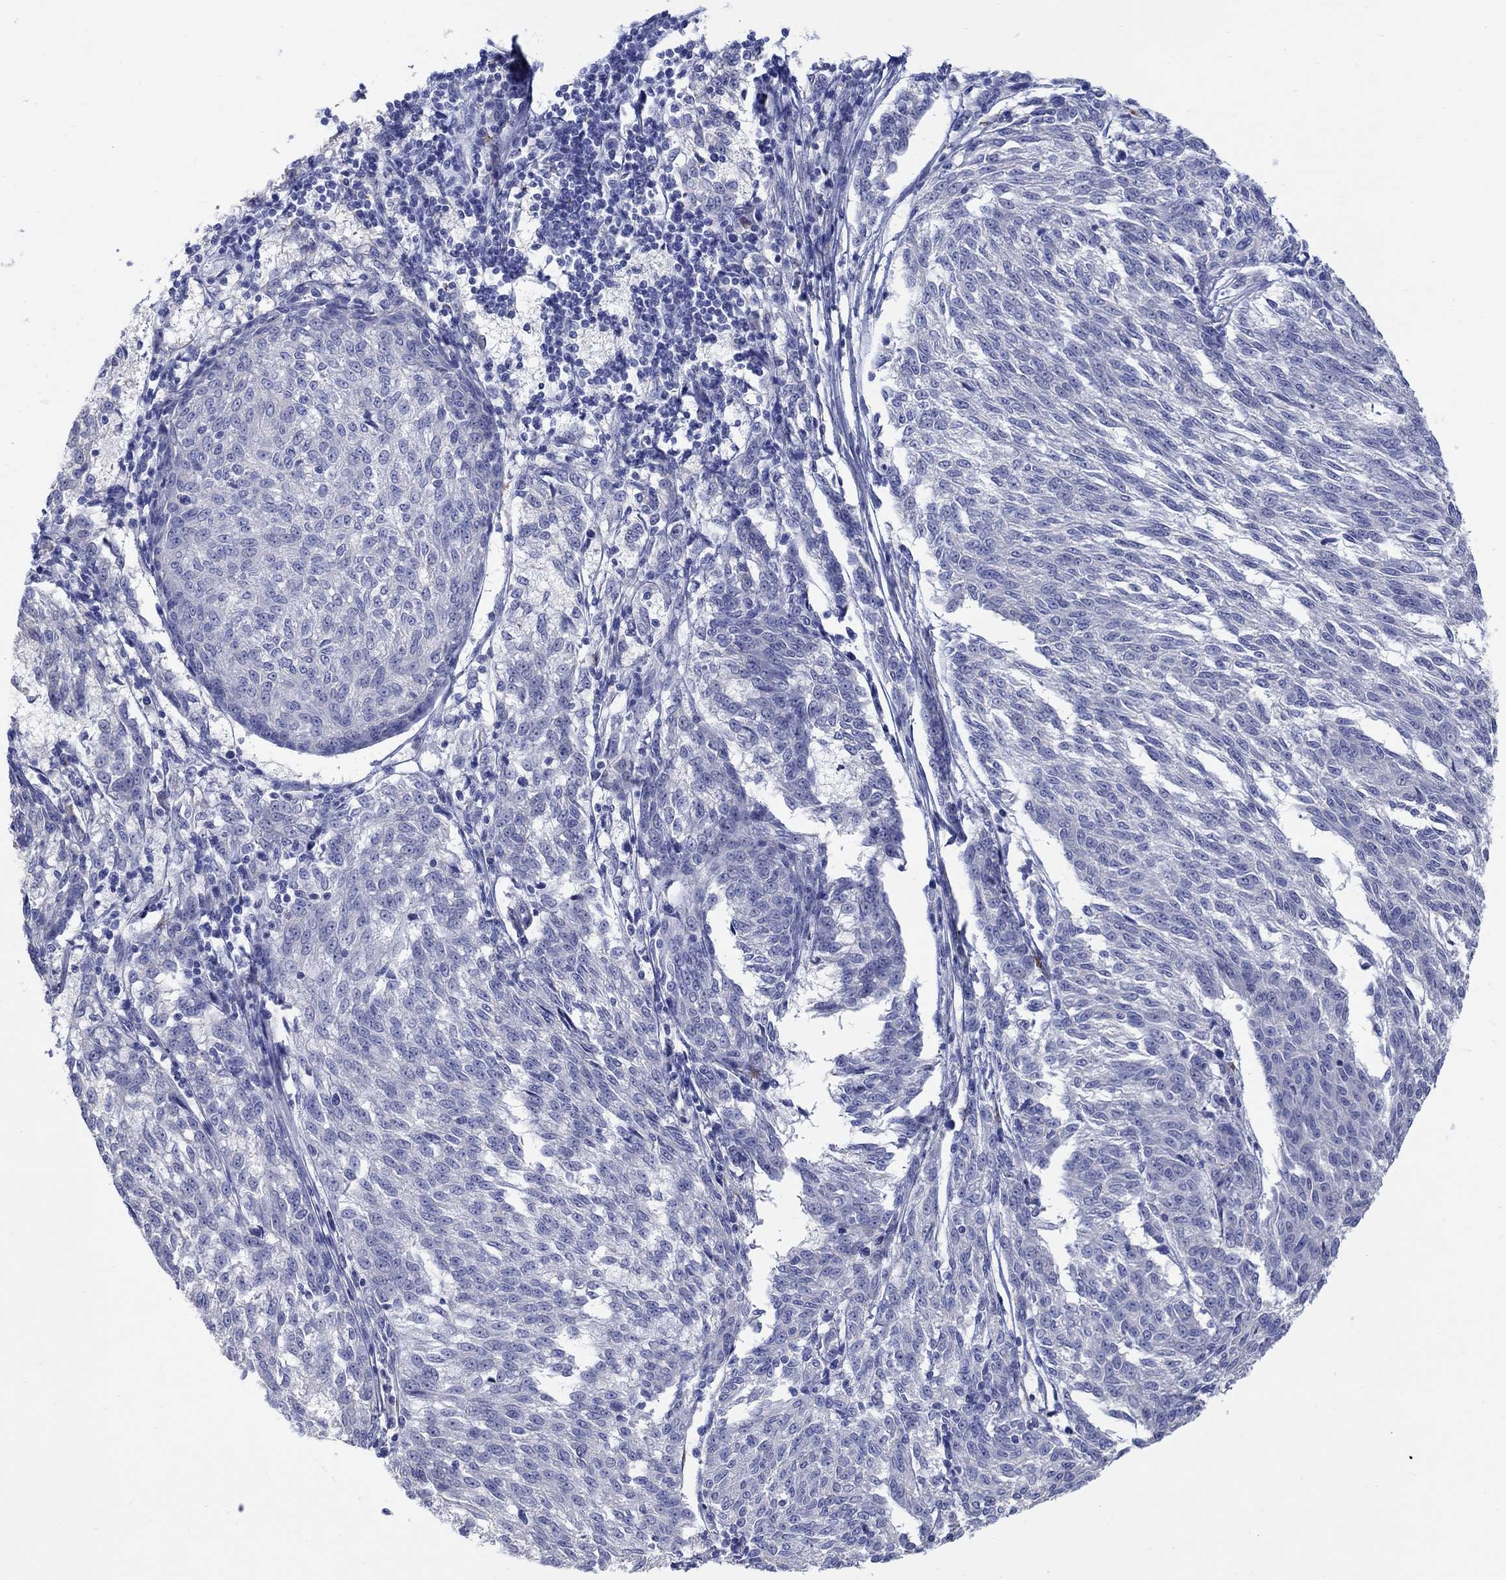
{"staining": {"intensity": "negative", "quantity": "none", "location": "none"}, "tissue": "melanoma", "cell_type": "Tumor cells", "image_type": "cancer", "snomed": [{"axis": "morphology", "description": "Malignant melanoma, NOS"}, {"axis": "topography", "description": "Skin"}], "caption": "Protein analysis of malignant melanoma demonstrates no significant positivity in tumor cells.", "gene": "REEP2", "patient": {"sex": "female", "age": 72}}